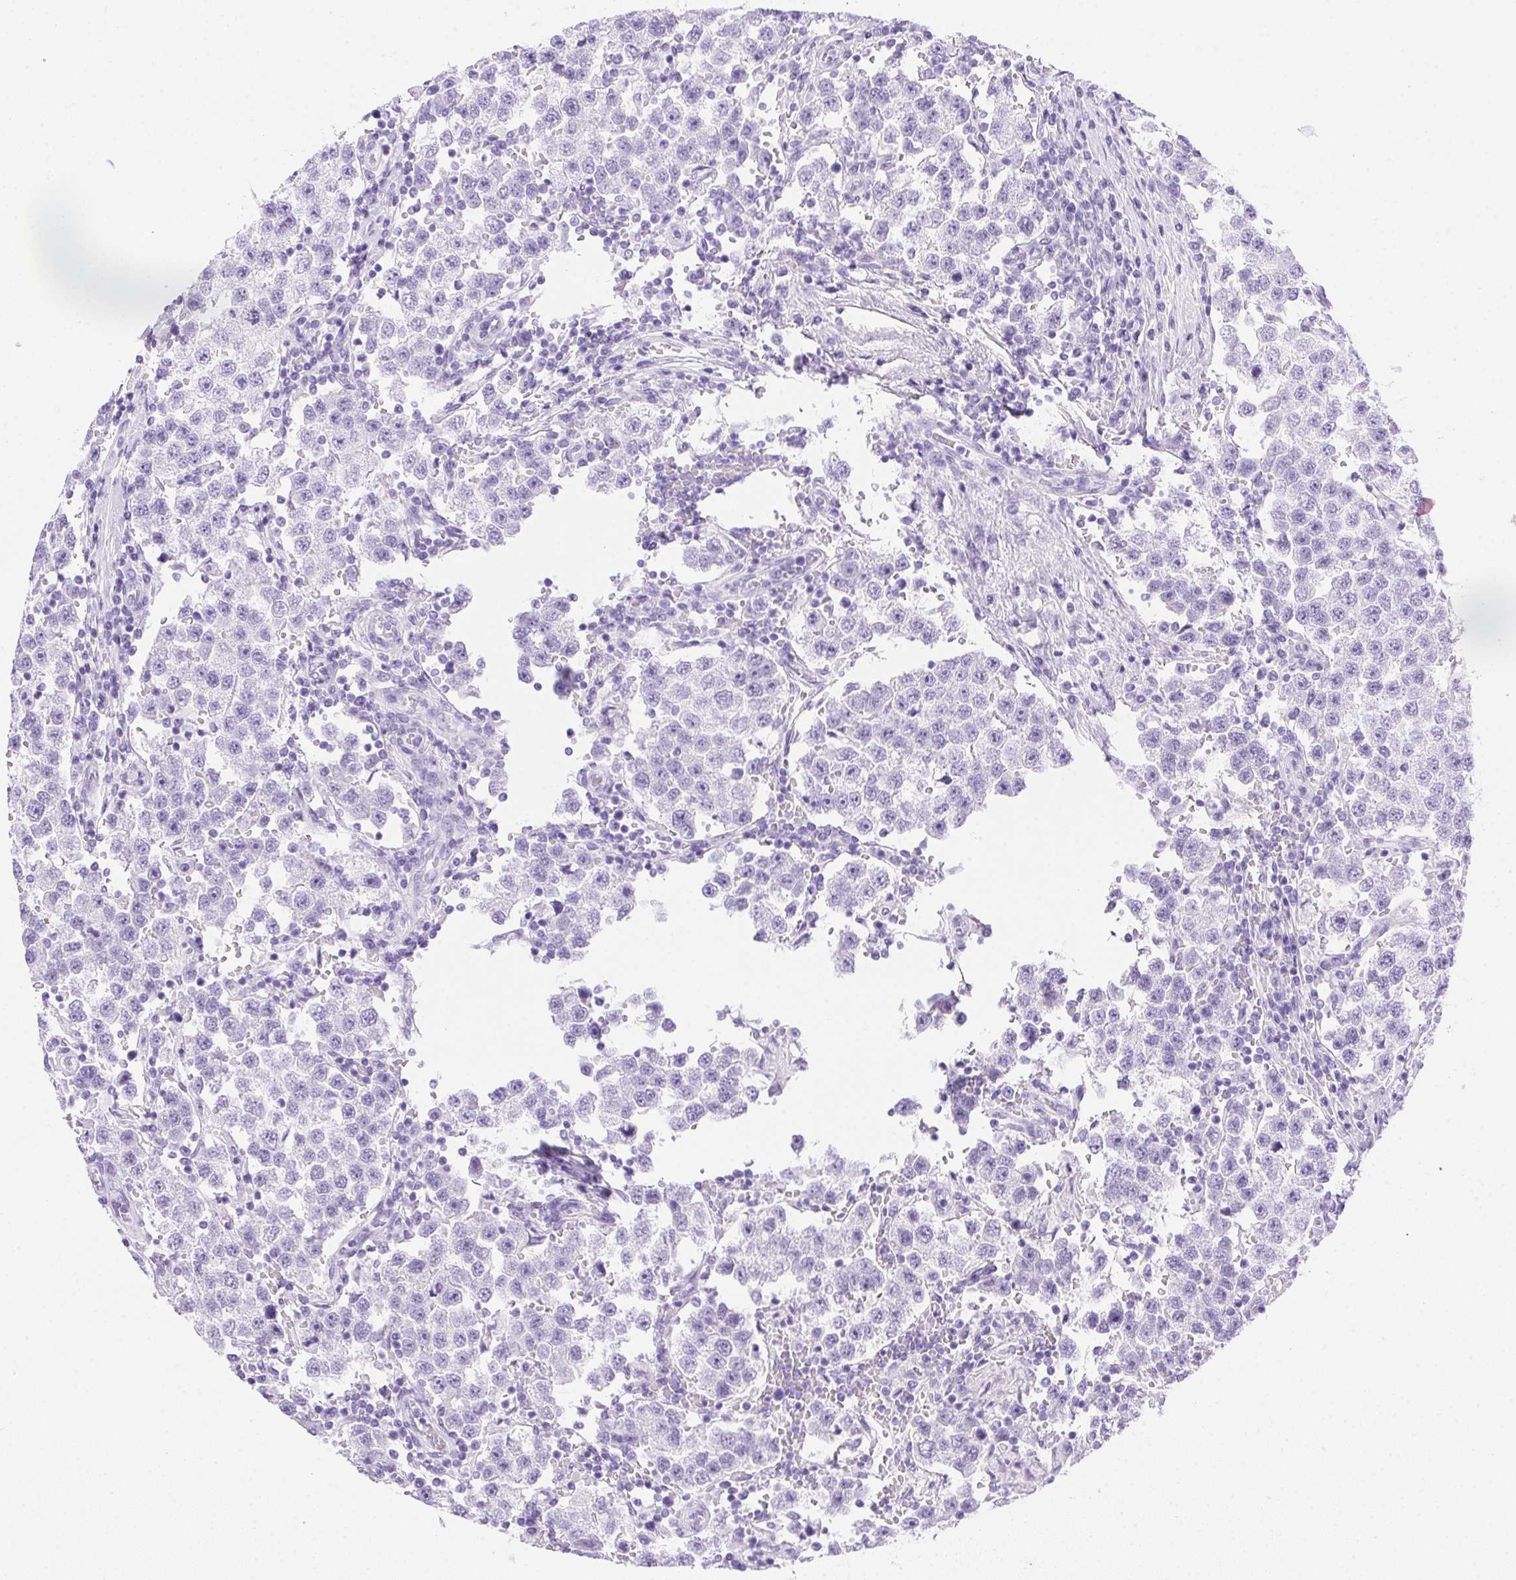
{"staining": {"intensity": "negative", "quantity": "none", "location": "none"}, "tissue": "testis cancer", "cell_type": "Tumor cells", "image_type": "cancer", "snomed": [{"axis": "morphology", "description": "Seminoma, NOS"}, {"axis": "topography", "description": "Testis"}], "caption": "This is a image of immunohistochemistry staining of testis seminoma, which shows no expression in tumor cells. (DAB (3,3'-diaminobenzidine) immunohistochemistry visualized using brightfield microscopy, high magnification).", "gene": "SPACA5B", "patient": {"sex": "male", "age": 37}}